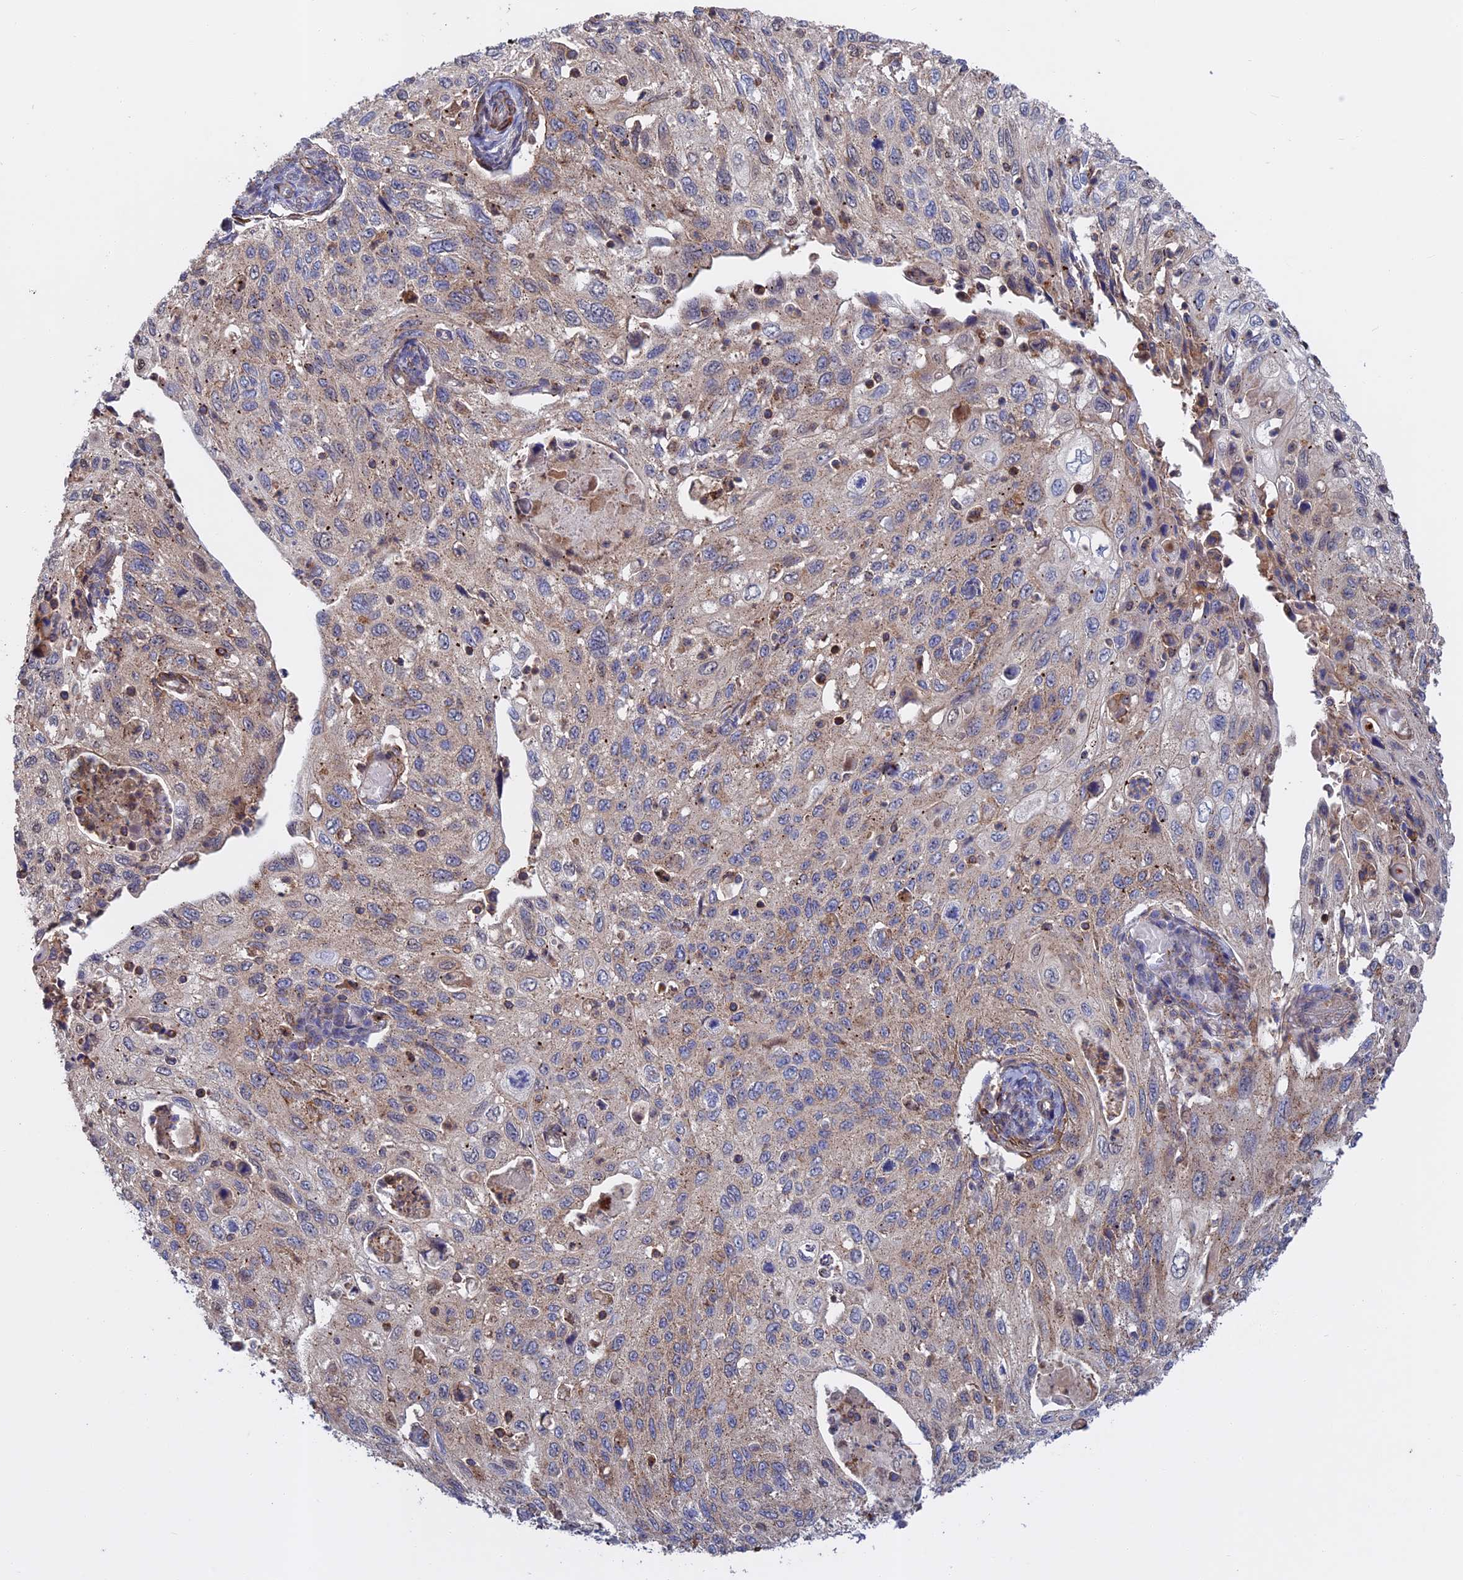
{"staining": {"intensity": "weak", "quantity": "<25%", "location": "cytoplasmic/membranous"}, "tissue": "cervical cancer", "cell_type": "Tumor cells", "image_type": "cancer", "snomed": [{"axis": "morphology", "description": "Squamous cell carcinoma, NOS"}, {"axis": "topography", "description": "Cervix"}], "caption": "IHC of cervical squamous cell carcinoma exhibits no positivity in tumor cells.", "gene": "LYPD5", "patient": {"sex": "female", "age": 70}}